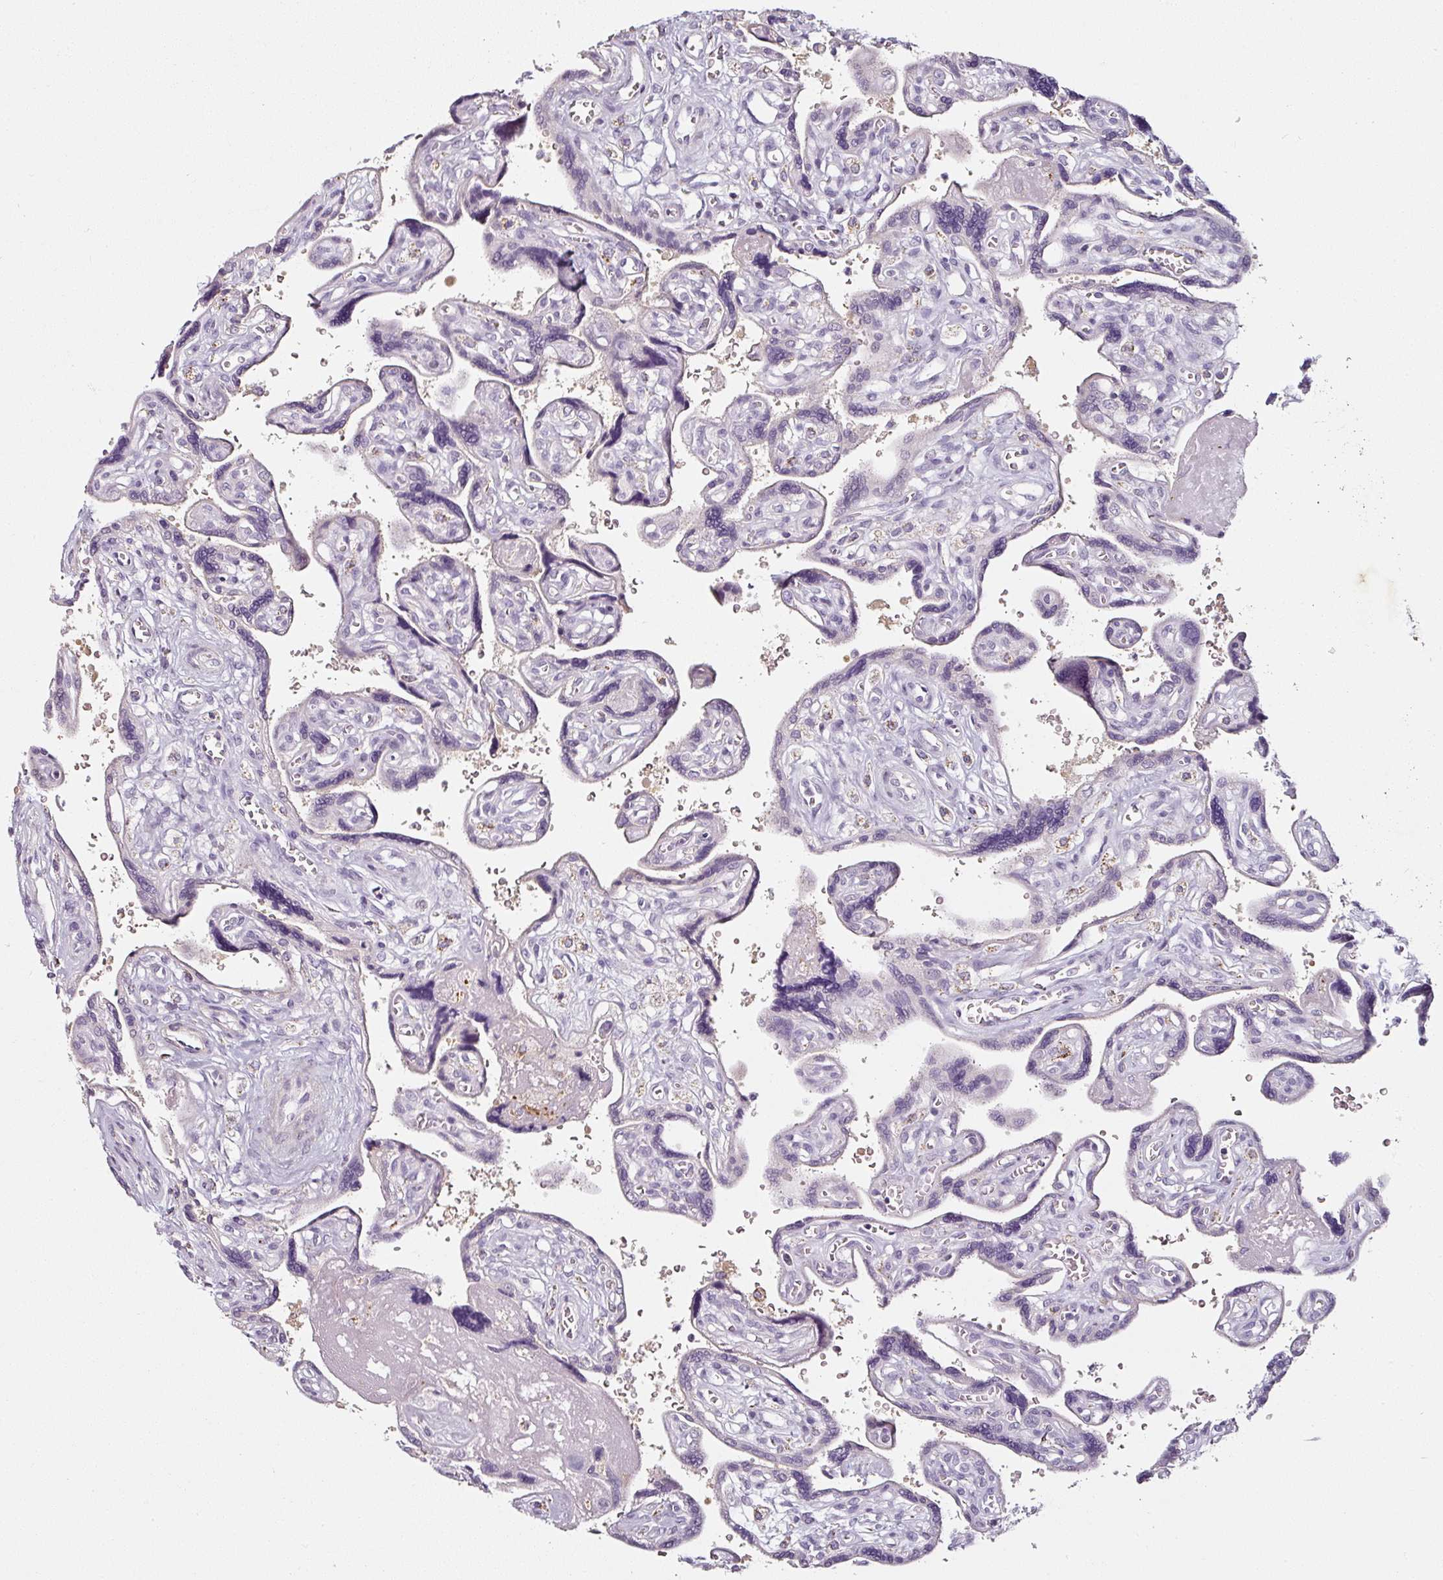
{"staining": {"intensity": "negative", "quantity": "none", "location": "none"}, "tissue": "placenta", "cell_type": "Decidual cells", "image_type": "normal", "snomed": [{"axis": "morphology", "description": "Normal tissue, NOS"}, {"axis": "topography", "description": "Placenta"}], "caption": "DAB (3,3'-diaminobenzidine) immunohistochemical staining of normal placenta reveals no significant positivity in decidual cells. Brightfield microscopy of IHC stained with DAB (brown) and hematoxylin (blue), captured at high magnification.", "gene": "CAP2", "patient": {"sex": "female", "age": 39}}